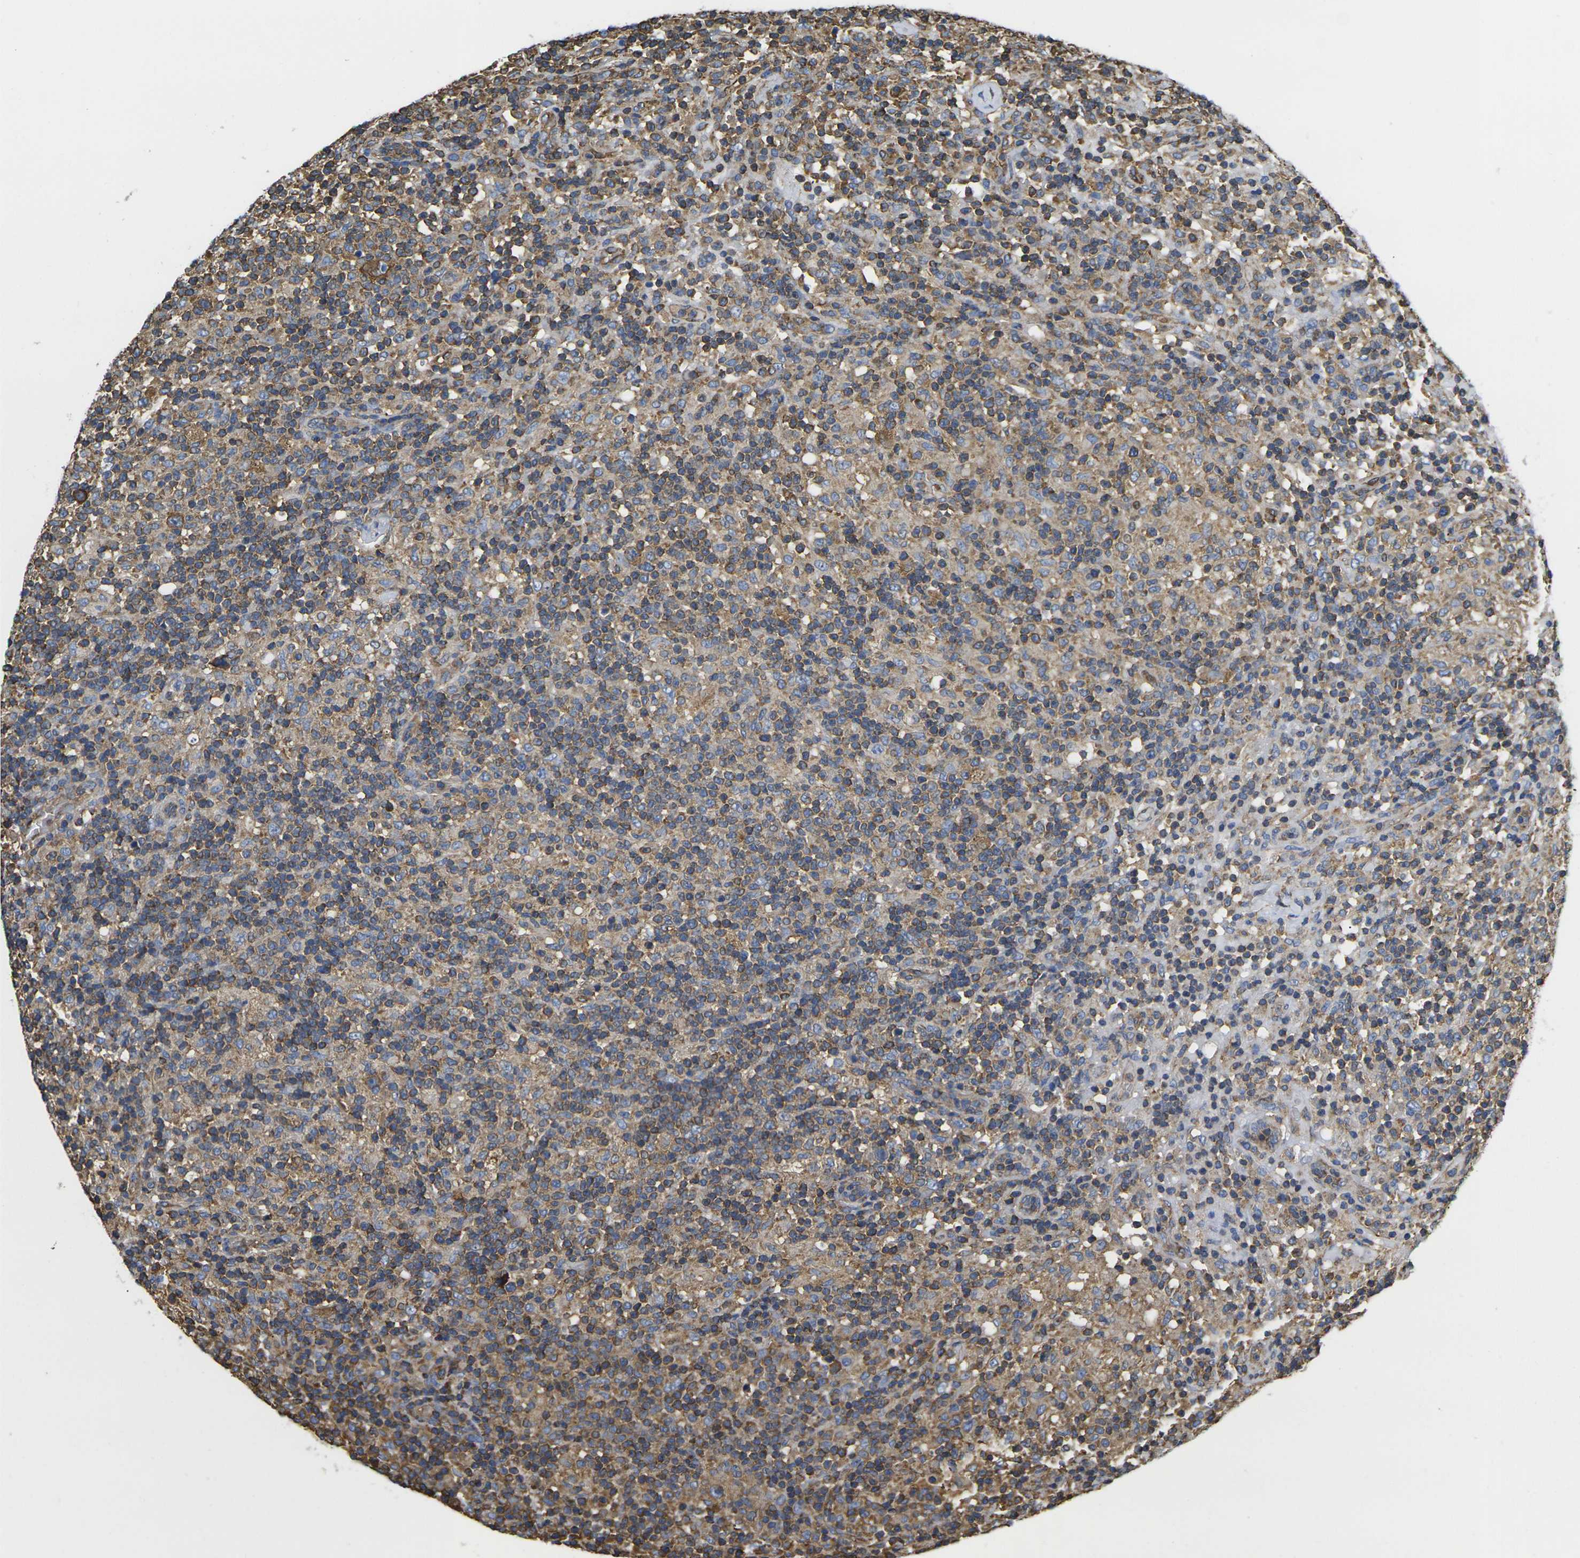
{"staining": {"intensity": "moderate", "quantity": ">75%", "location": "cytoplasmic/membranous"}, "tissue": "lymphoma", "cell_type": "Tumor cells", "image_type": "cancer", "snomed": [{"axis": "morphology", "description": "Hodgkin's disease, NOS"}, {"axis": "topography", "description": "Lymph node"}], "caption": "Lymphoma stained with IHC displays moderate cytoplasmic/membranous positivity in approximately >75% of tumor cells.", "gene": "FAM110D", "patient": {"sex": "male", "age": 70}}